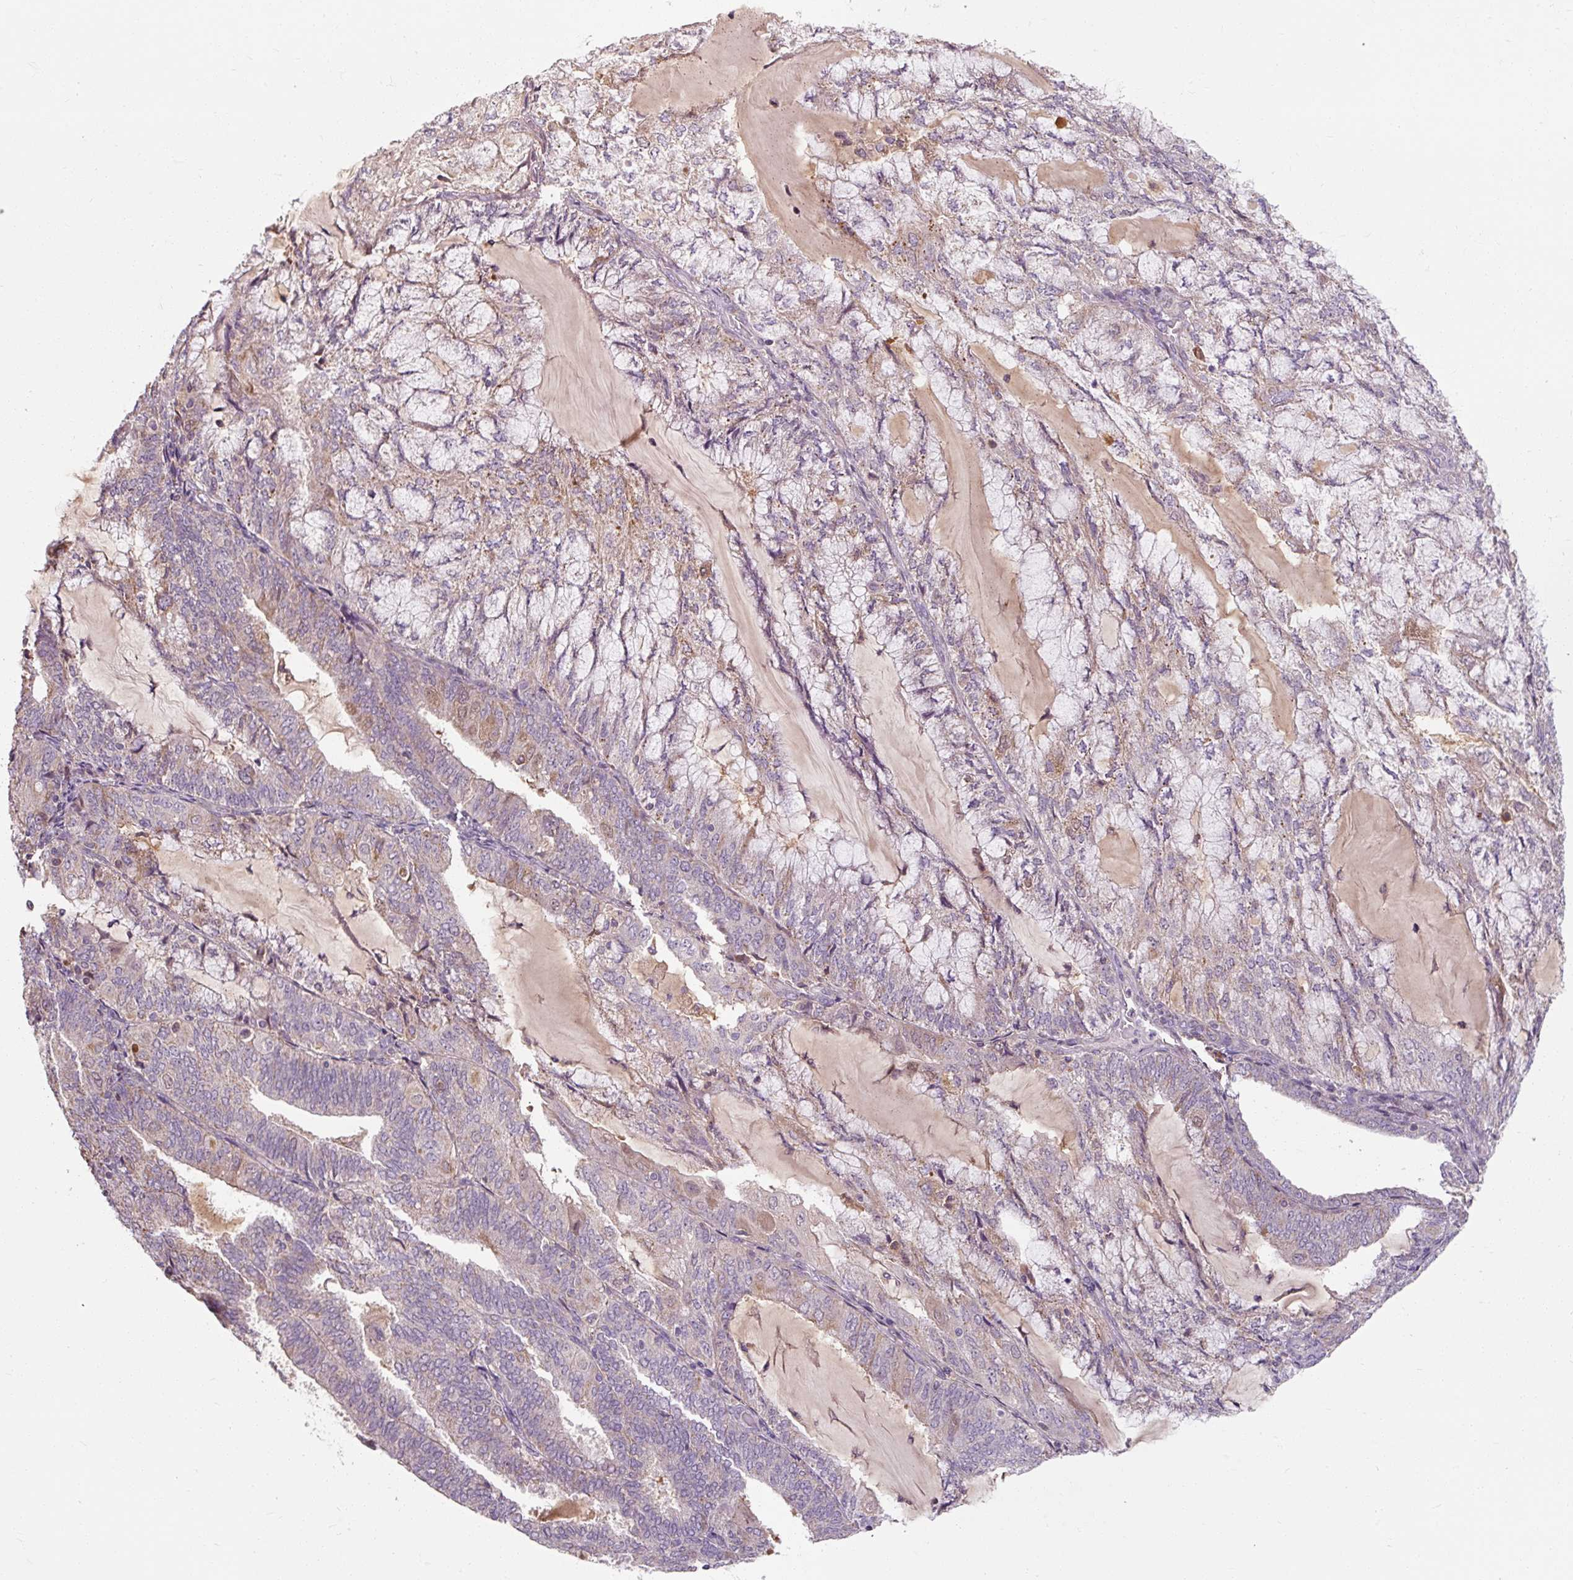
{"staining": {"intensity": "weak", "quantity": "<25%", "location": "cytoplasmic/membranous"}, "tissue": "endometrial cancer", "cell_type": "Tumor cells", "image_type": "cancer", "snomed": [{"axis": "morphology", "description": "Adenocarcinoma, NOS"}, {"axis": "topography", "description": "Endometrium"}], "caption": "There is no significant staining in tumor cells of endometrial cancer.", "gene": "TSEN54", "patient": {"sex": "female", "age": 81}}